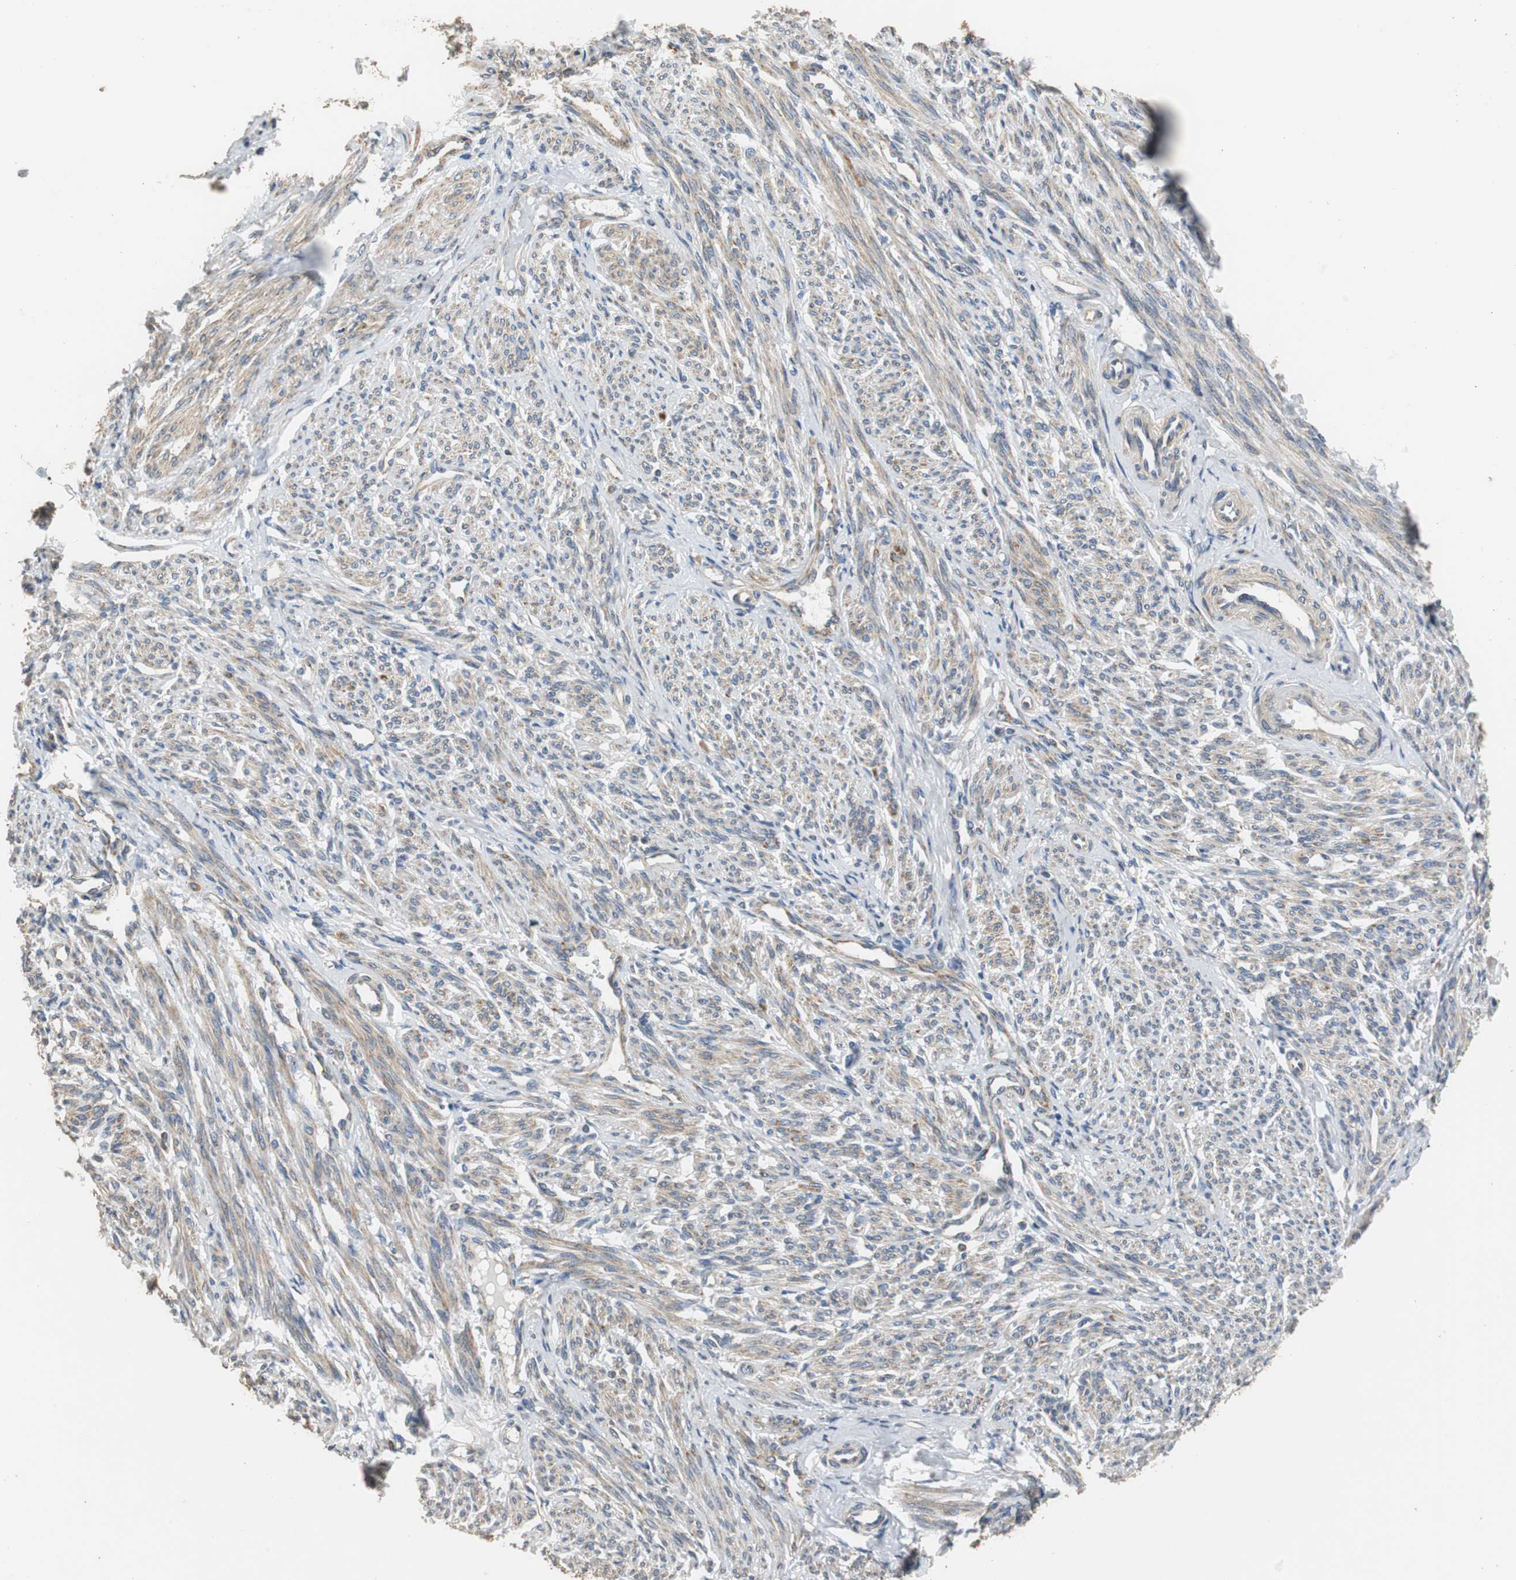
{"staining": {"intensity": "moderate", "quantity": ">75%", "location": "cytoplasmic/membranous"}, "tissue": "smooth muscle", "cell_type": "Smooth muscle cells", "image_type": "normal", "snomed": [{"axis": "morphology", "description": "Normal tissue, NOS"}, {"axis": "topography", "description": "Smooth muscle"}], "caption": "Immunohistochemical staining of unremarkable smooth muscle exhibits medium levels of moderate cytoplasmic/membranous staining in about >75% of smooth muscle cells. (DAB (3,3'-diaminobenzidine) IHC with brightfield microscopy, high magnification).", "gene": "HMGCL", "patient": {"sex": "female", "age": 65}}